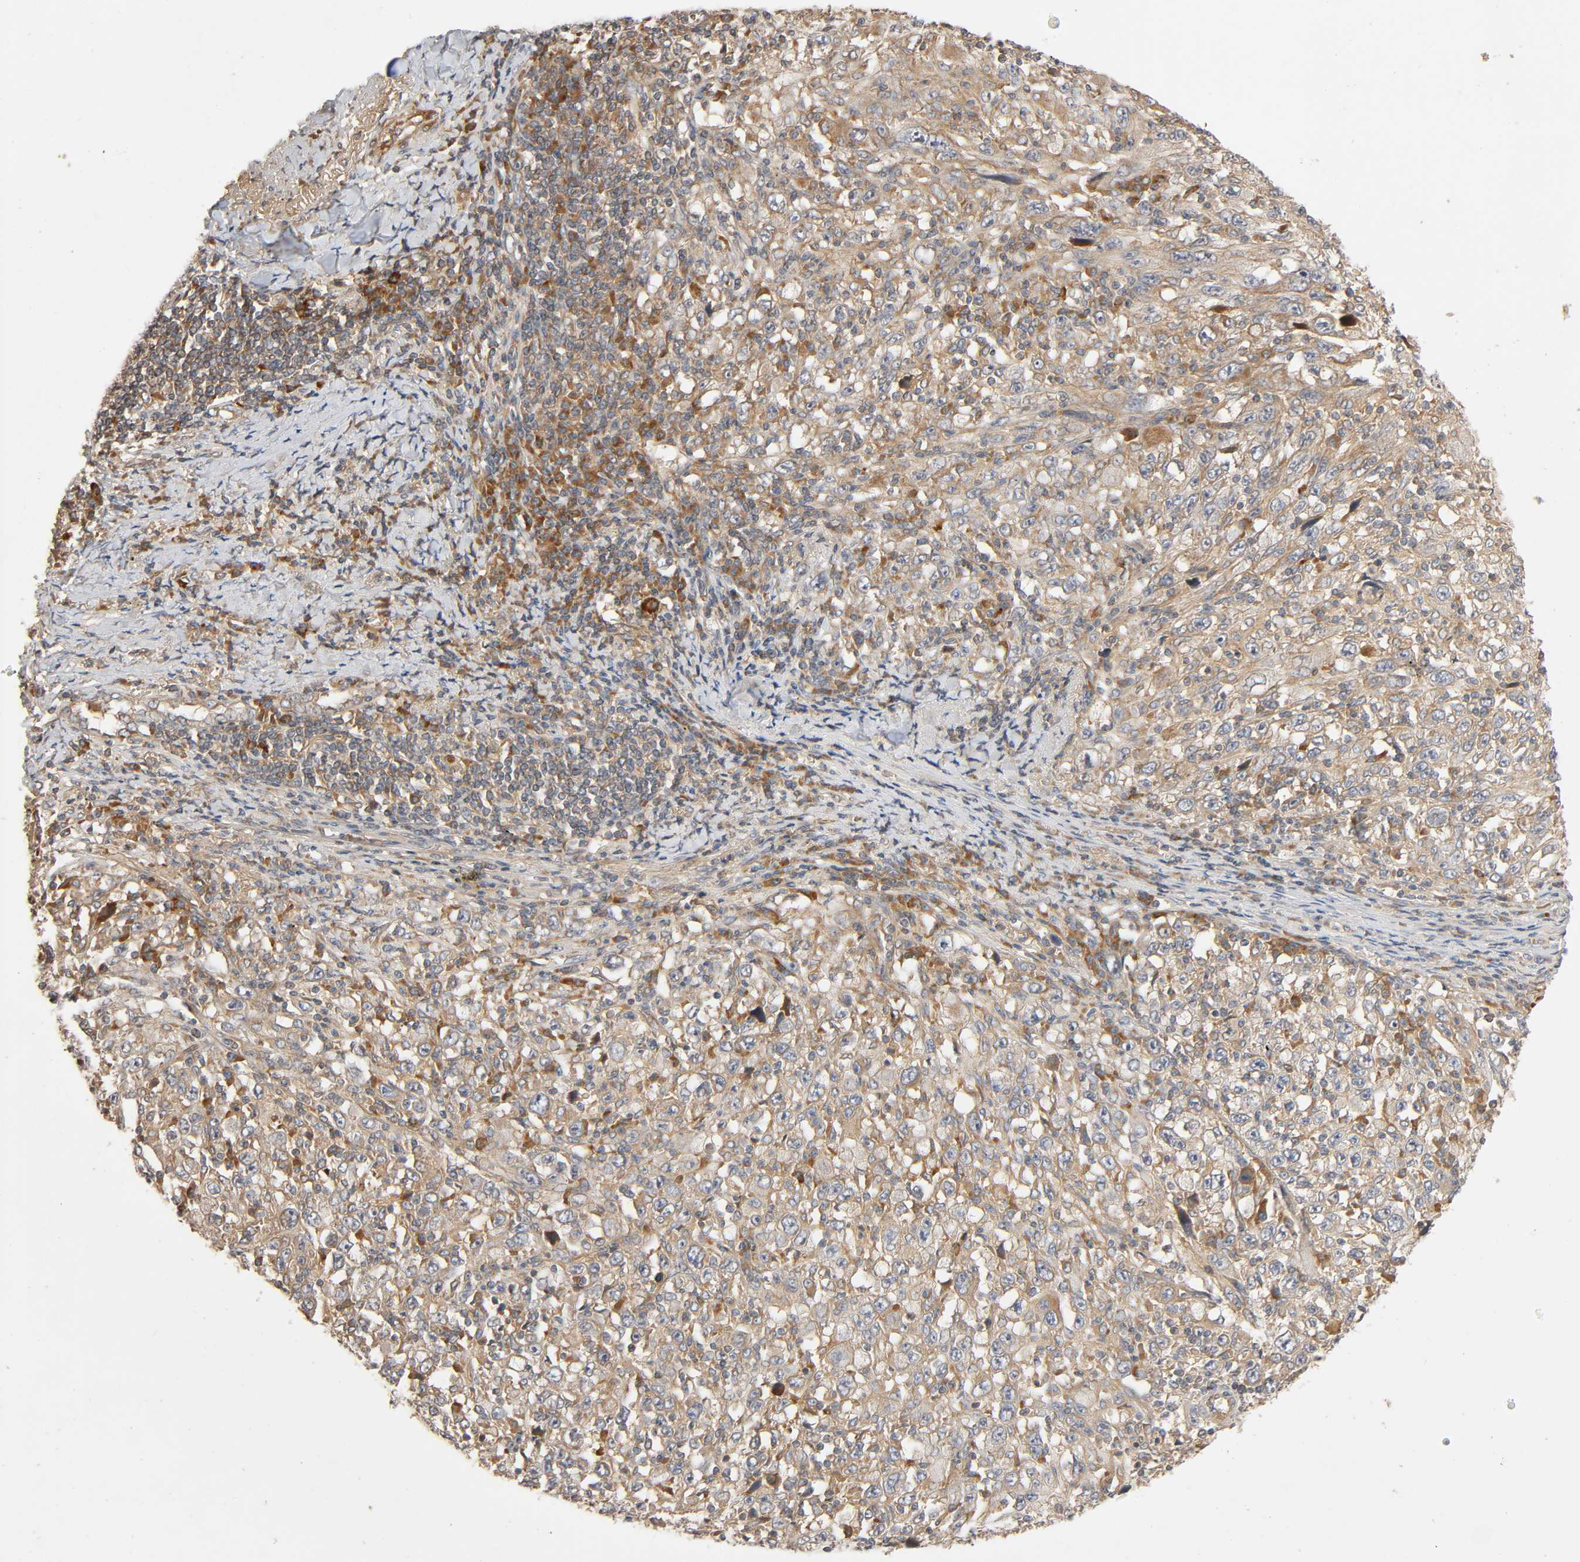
{"staining": {"intensity": "weak", "quantity": "25%-75%", "location": "cytoplasmic/membranous"}, "tissue": "melanoma", "cell_type": "Tumor cells", "image_type": "cancer", "snomed": [{"axis": "morphology", "description": "Malignant melanoma, Metastatic site"}, {"axis": "topography", "description": "Skin"}], "caption": "Protein staining of malignant melanoma (metastatic site) tissue displays weak cytoplasmic/membranous staining in about 25%-75% of tumor cells.", "gene": "SGSM1", "patient": {"sex": "female", "age": 56}}